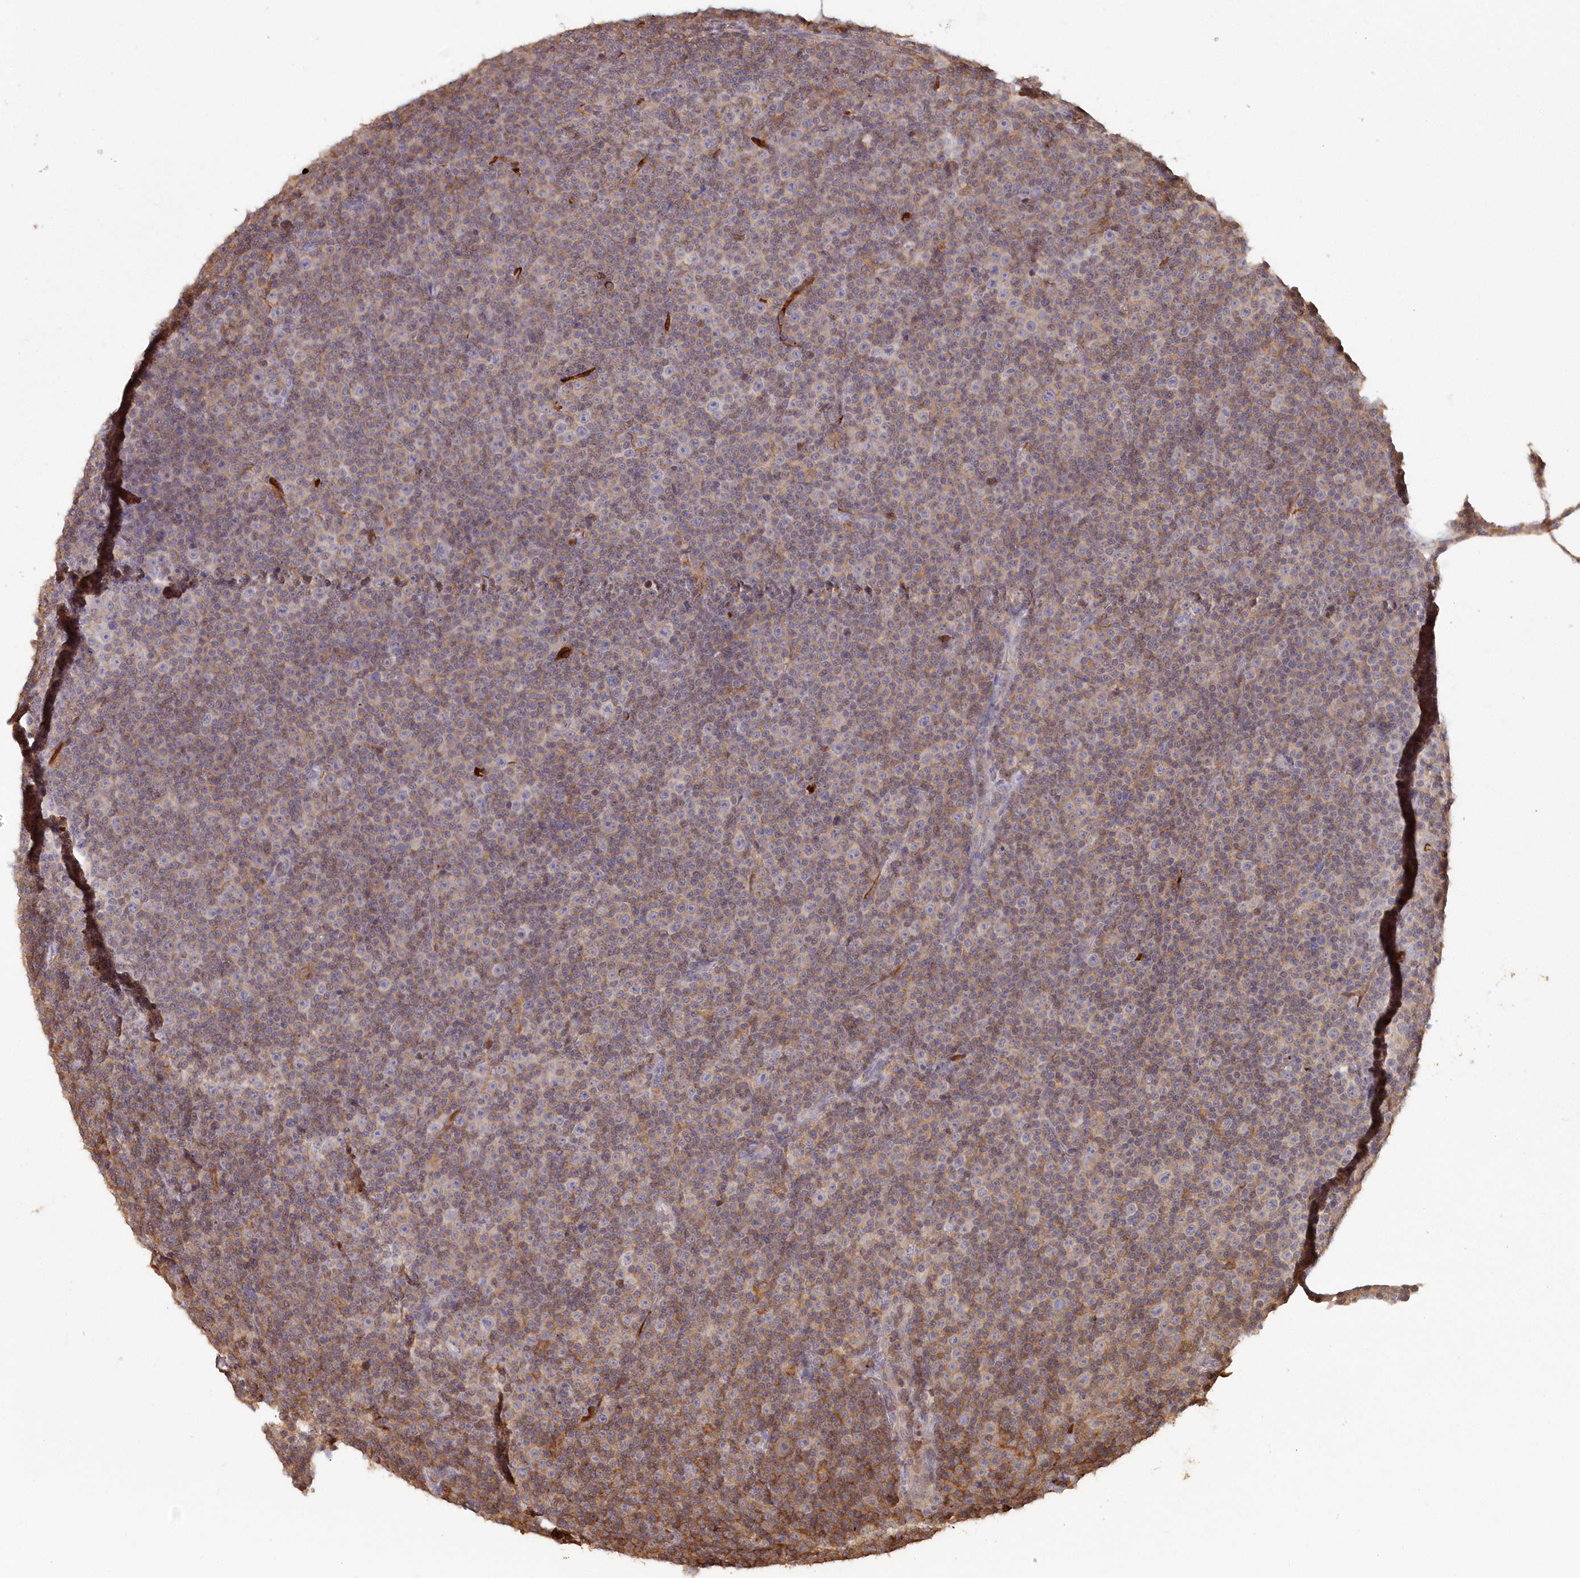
{"staining": {"intensity": "weak", "quantity": ">75%", "location": "cytoplasmic/membranous"}, "tissue": "lymphoma", "cell_type": "Tumor cells", "image_type": "cancer", "snomed": [{"axis": "morphology", "description": "Malignant lymphoma, non-Hodgkin's type, Low grade"}, {"axis": "topography", "description": "Lymph node"}], "caption": "Weak cytoplasmic/membranous expression is identified in about >75% of tumor cells in malignant lymphoma, non-Hodgkin's type (low-grade). (DAB IHC, brown staining for protein, blue staining for nuclei).", "gene": "SNED1", "patient": {"sex": "female", "age": 67}}